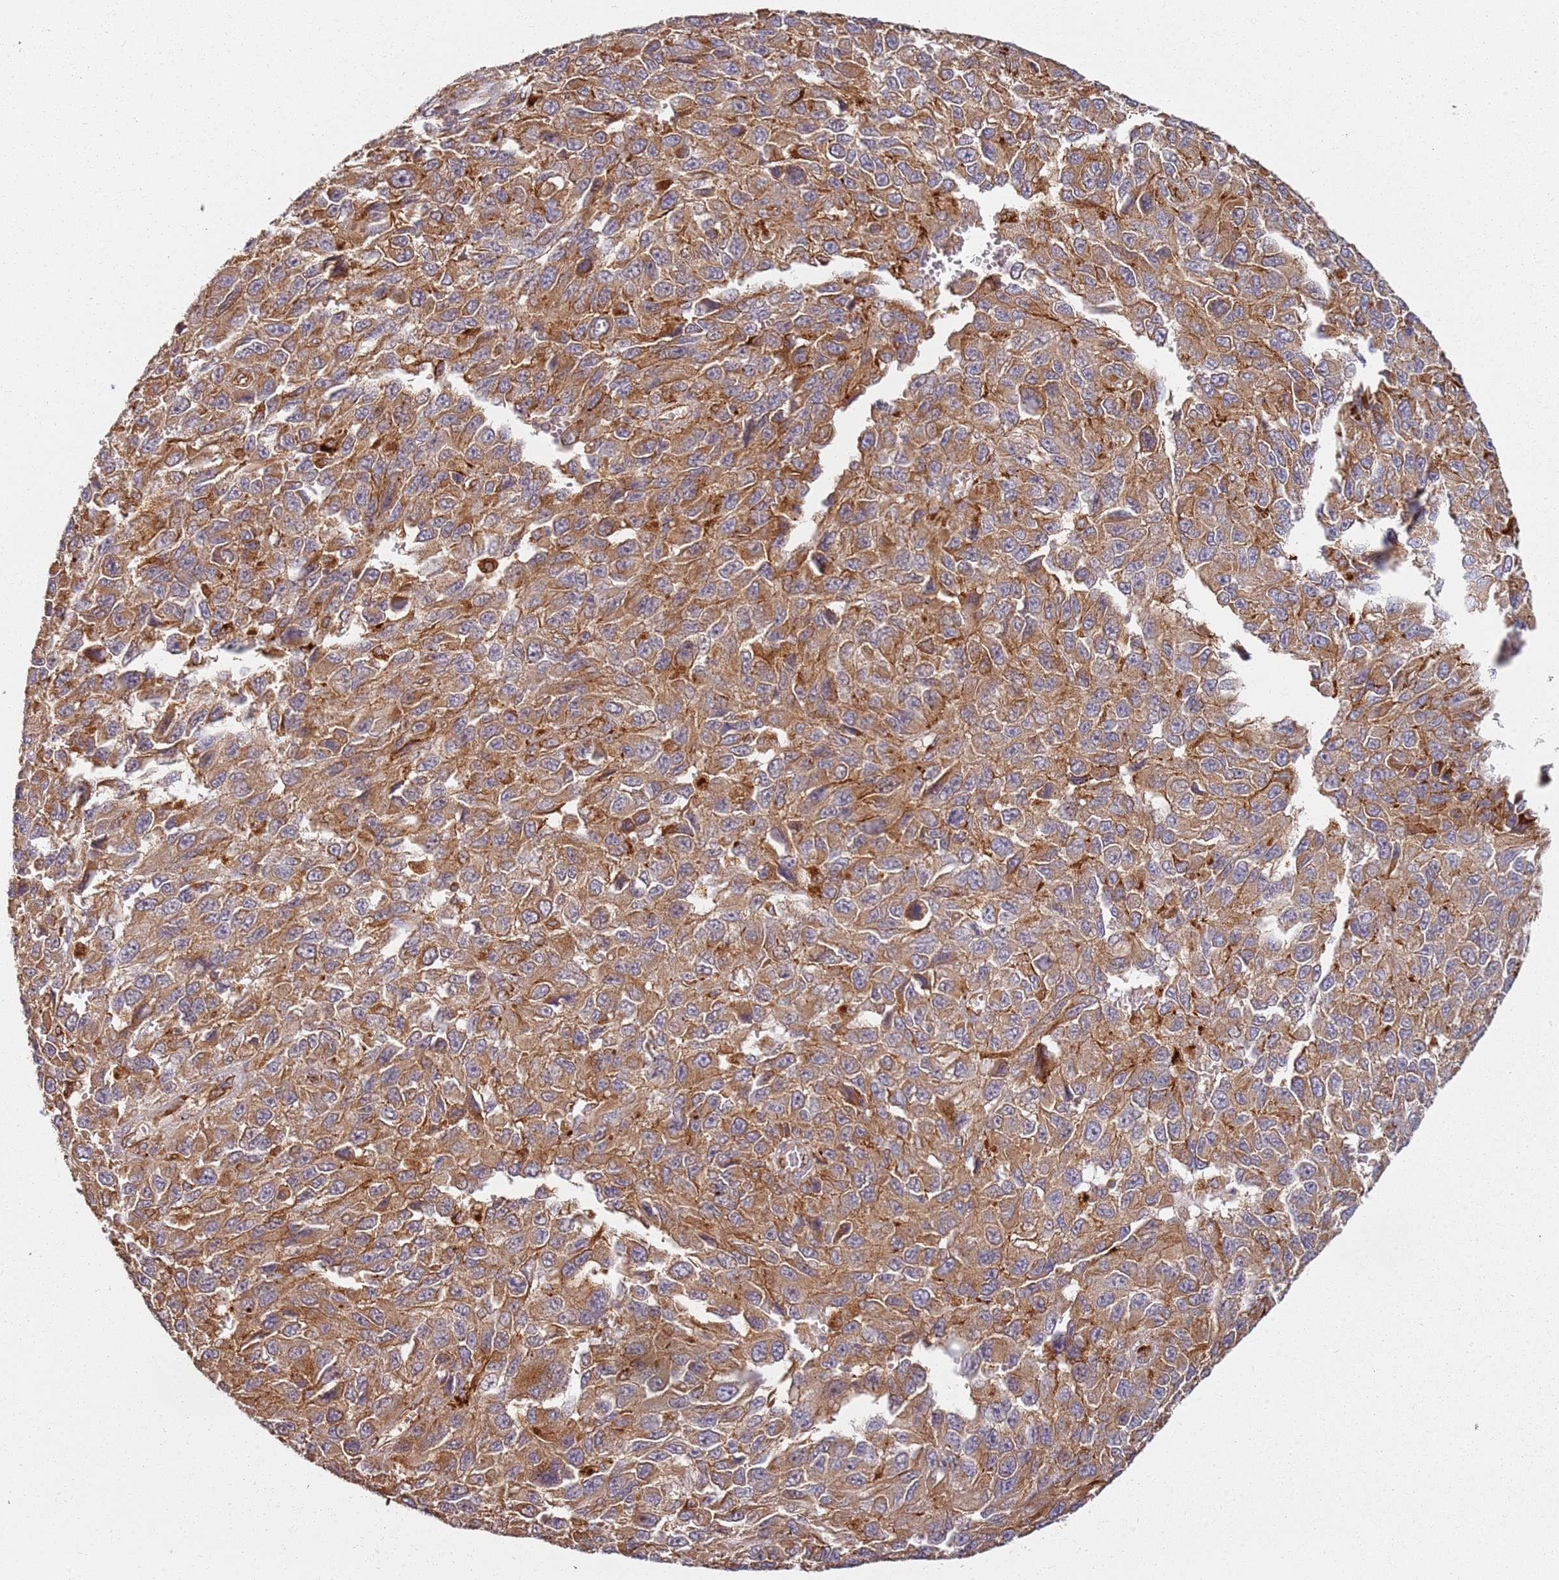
{"staining": {"intensity": "moderate", "quantity": ">75%", "location": "cytoplasmic/membranous"}, "tissue": "melanoma", "cell_type": "Tumor cells", "image_type": "cancer", "snomed": [{"axis": "morphology", "description": "Normal tissue, NOS"}, {"axis": "morphology", "description": "Malignant melanoma, NOS"}, {"axis": "topography", "description": "Skin"}], "caption": "The immunohistochemical stain labels moderate cytoplasmic/membranous positivity in tumor cells of melanoma tissue. The protein is shown in brown color, while the nuclei are stained blue.", "gene": "SCGB2B2", "patient": {"sex": "female", "age": 96}}